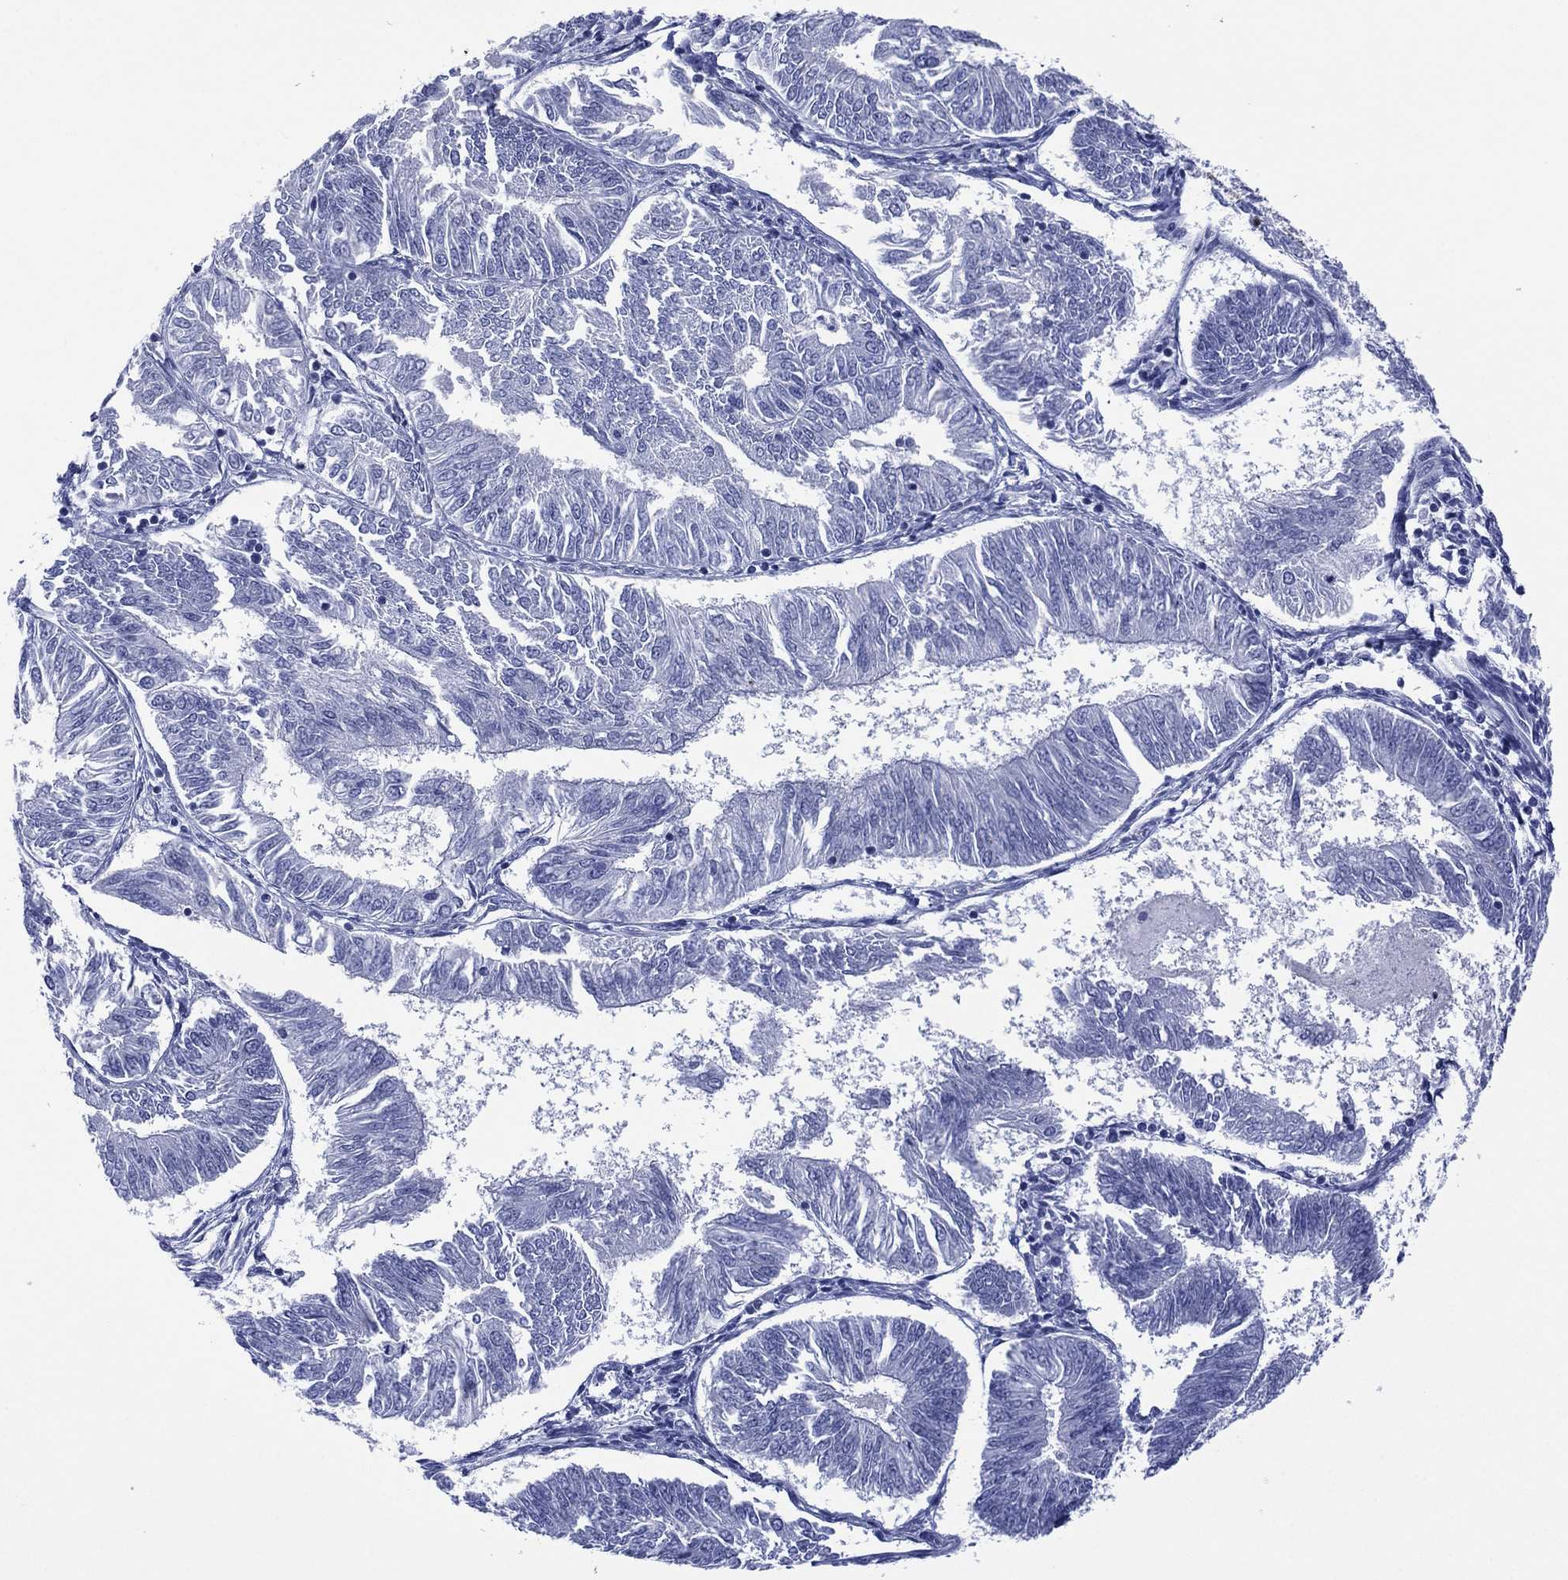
{"staining": {"intensity": "negative", "quantity": "none", "location": "none"}, "tissue": "endometrial cancer", "cell_type": "Tumor cells", "image_type": "cancer", "snomed": [{"axis": "morphology", "description": "Adenocarcinoma, NOS"}, {"axis": "topography", "description": "Endometrium"}], "caption": "A micrograph of endometrial adenocarcinoma stained for a protein shows no brown staining in tumor cells.", "gene": "DSG1", "patient": {"sex": "female", "age": 58}}